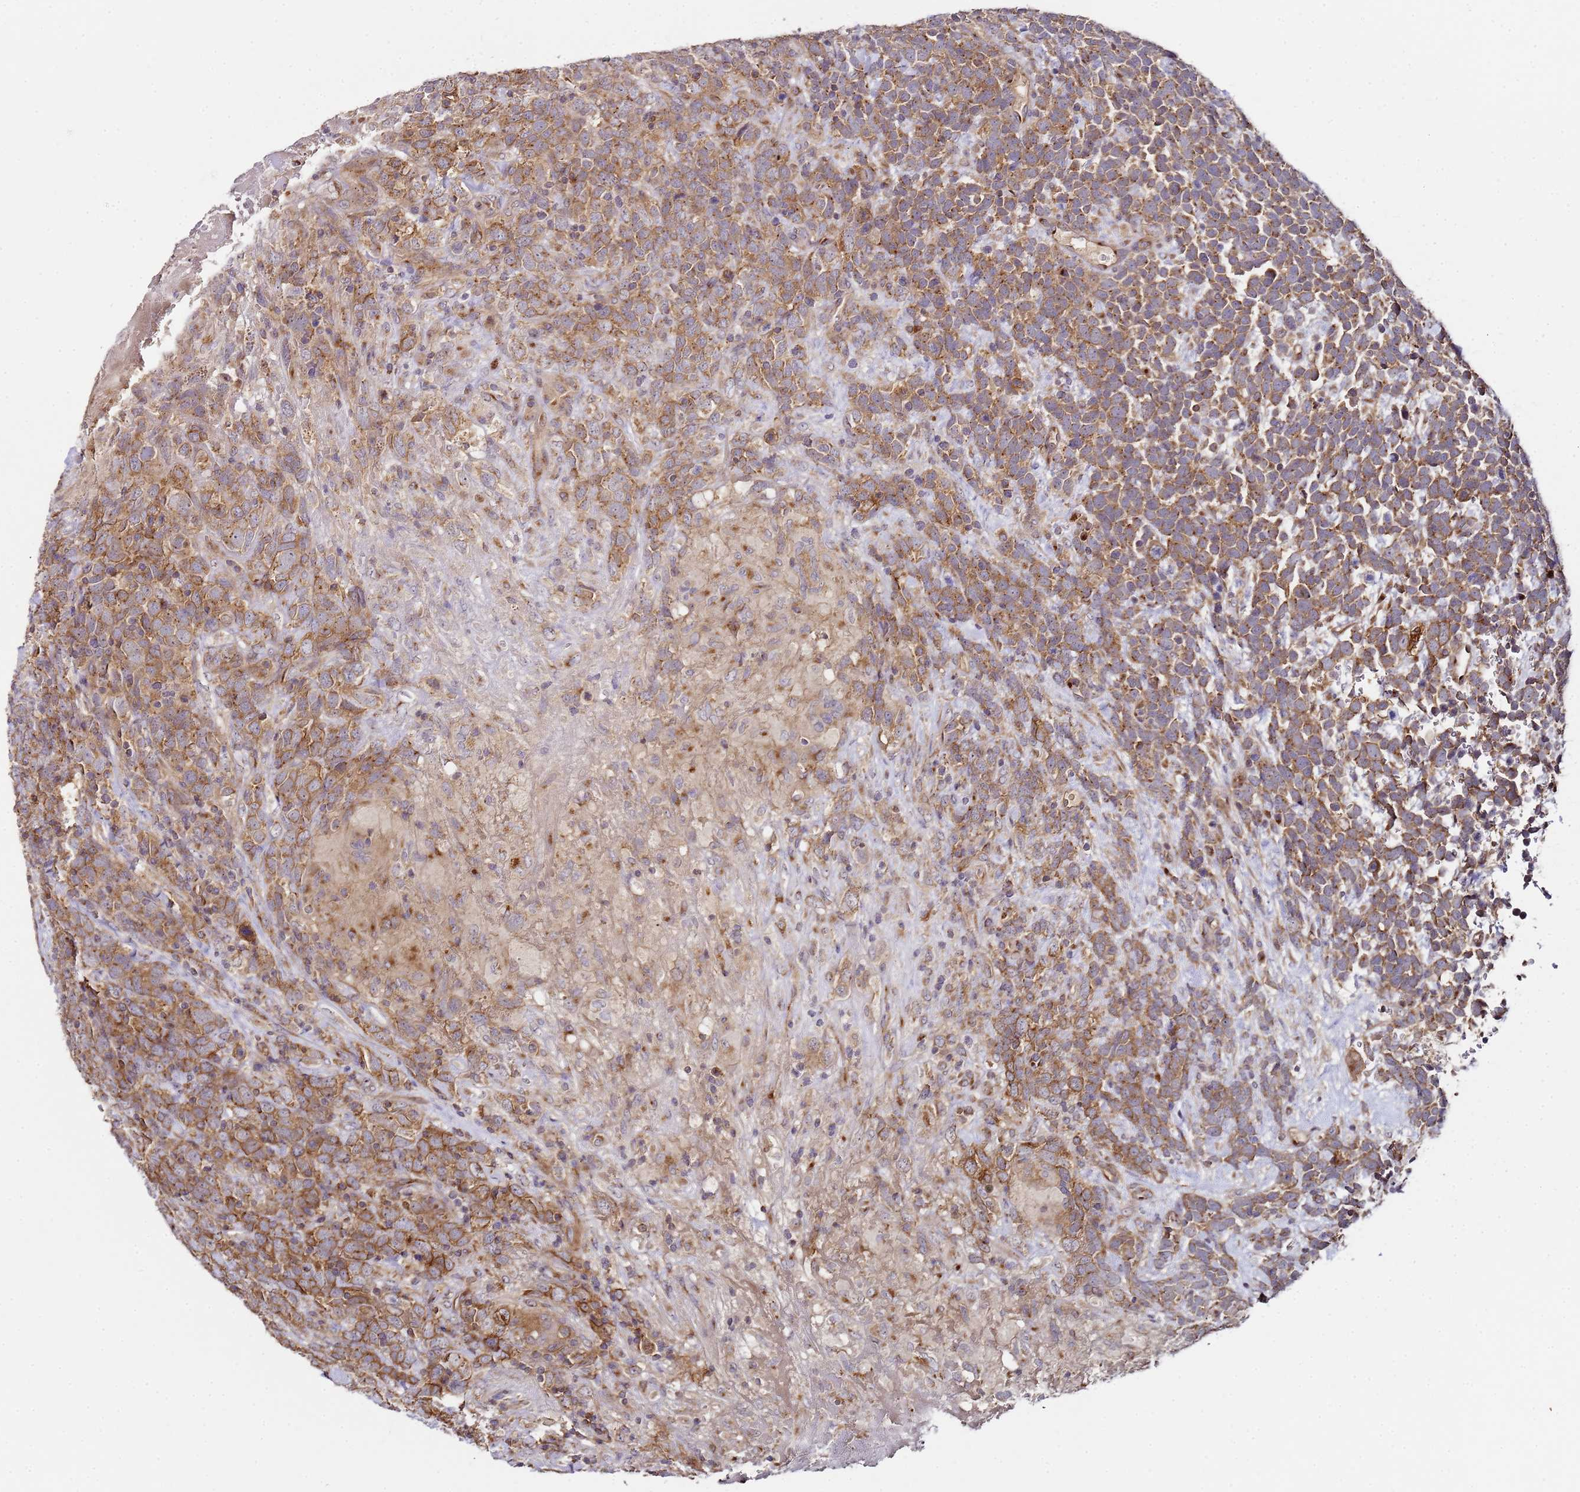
{"staining": {"intensity": "moderate", "quantity": ">75%", "location": "cytoplasmic/membranous"}, "tissue": "urothelial cancer", "cell_type": "Tumor cells", "image_type": "cancer", "snomed": [{"axis": "morphology", "description": "Urothelial carcinoma, High grade"}, {"axis": "topography", "description": "Urinary bladder"}], "caption": "High-grade urothelial carcinoma was stained to show a protein in brown. There is medium levels of moderate cytoplasmic/membranous staining in approximately >75% of tumor cells. Immunohistochemistry stains the protein in brown and the nuclei are stained blue.", "gene": "MRPL49", "patient": {"sex": "female", "age": 82}}